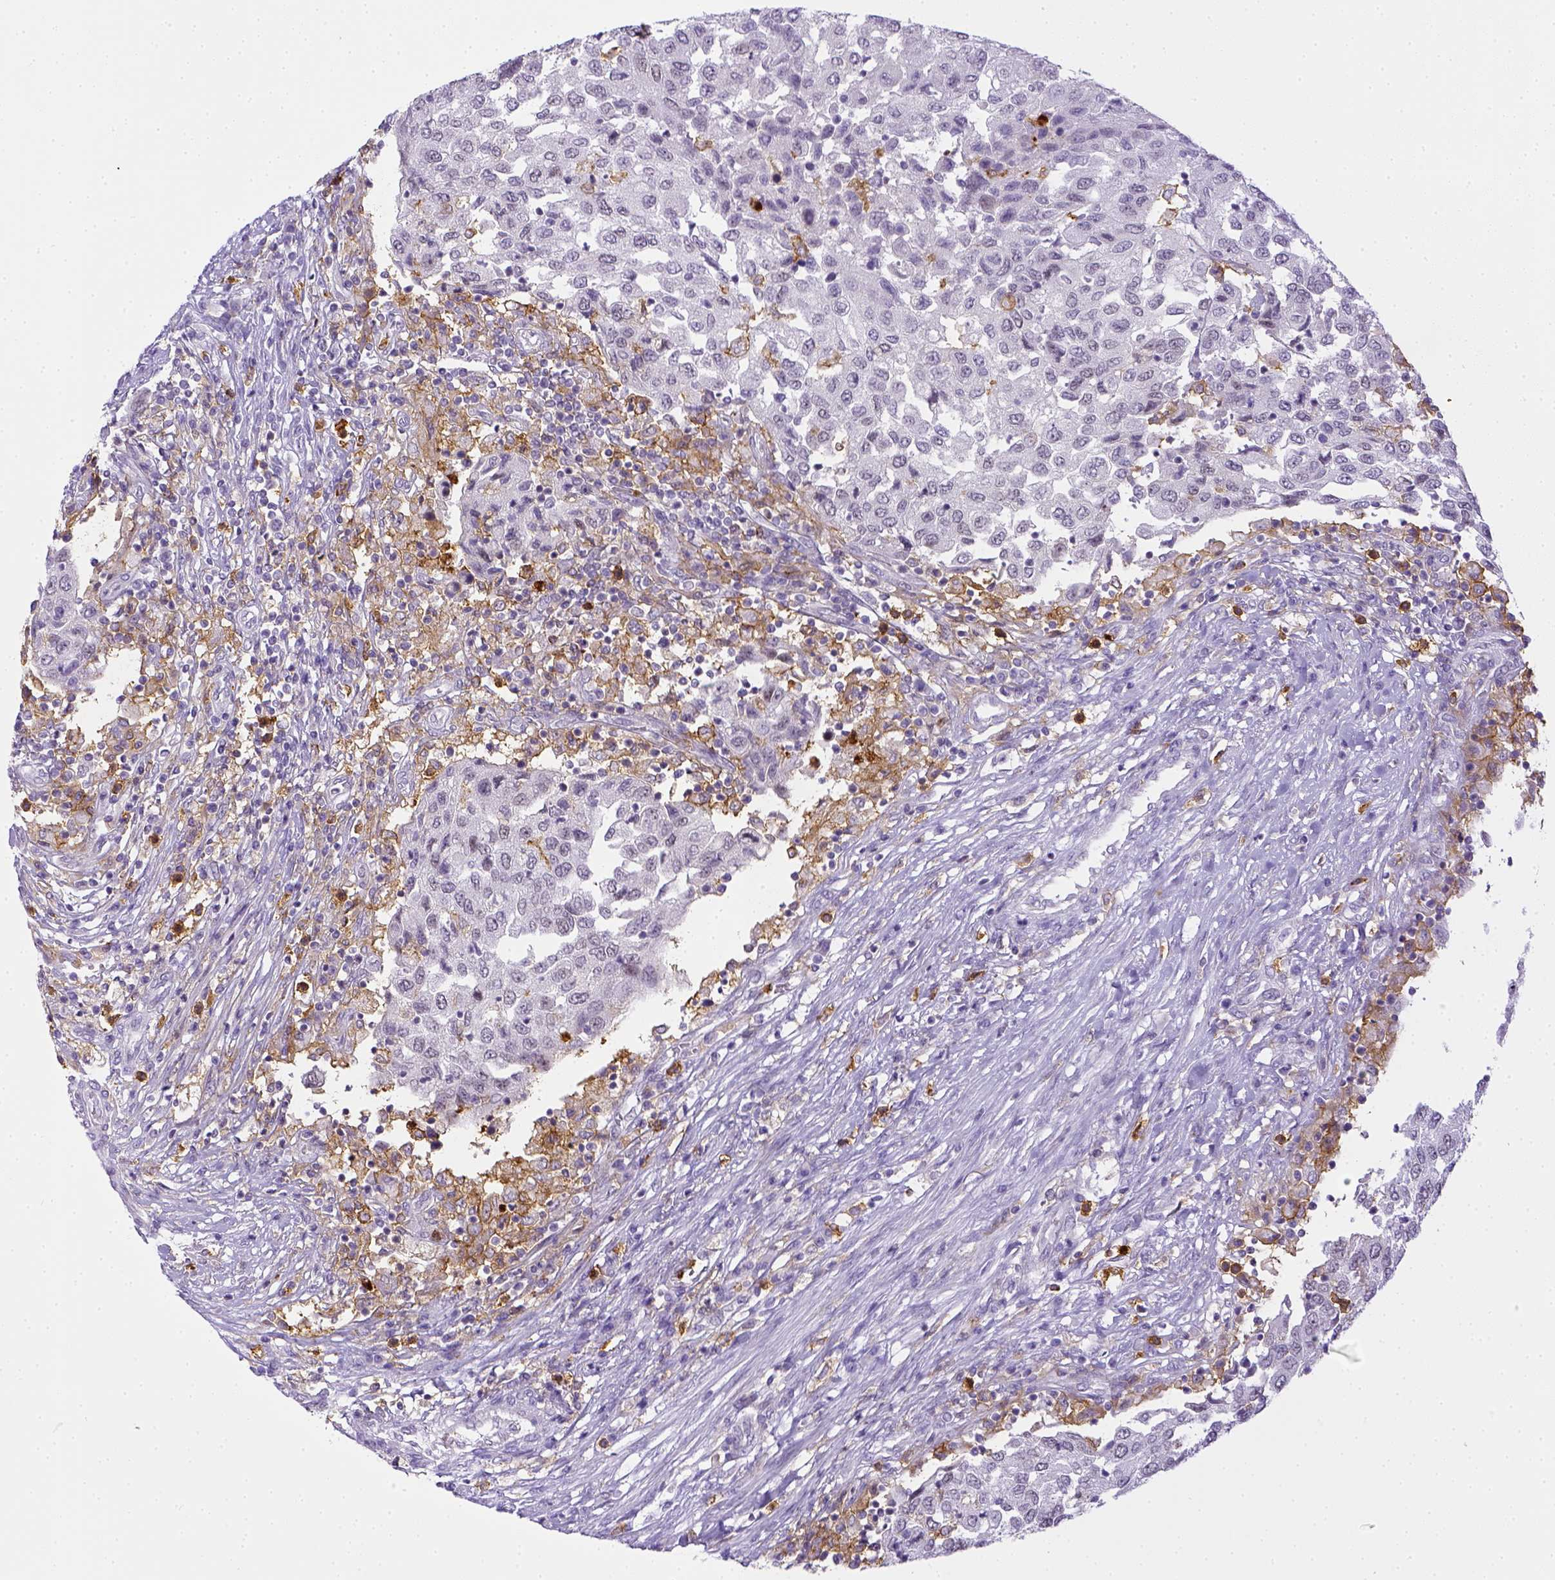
{"staining": {"intensity": "negative", "quantity": "none", "location": "none"}, "tissue": "urothelial cancer", "cell_type": "Tumor cells", "image_type": "cancer", "snomed": [{"axis": "morphology", "description": "Urothelial carcinoma, High grade"}, {"axis": "topography", "description": "Urinary bladder"}], "caption": "This is an immunohistochemistry photomicrograph of human urothelial cancer. There is no positivity in tumor cells.", "gene": "ITGAM", "patient": {"sex": "female", "age": 78}}